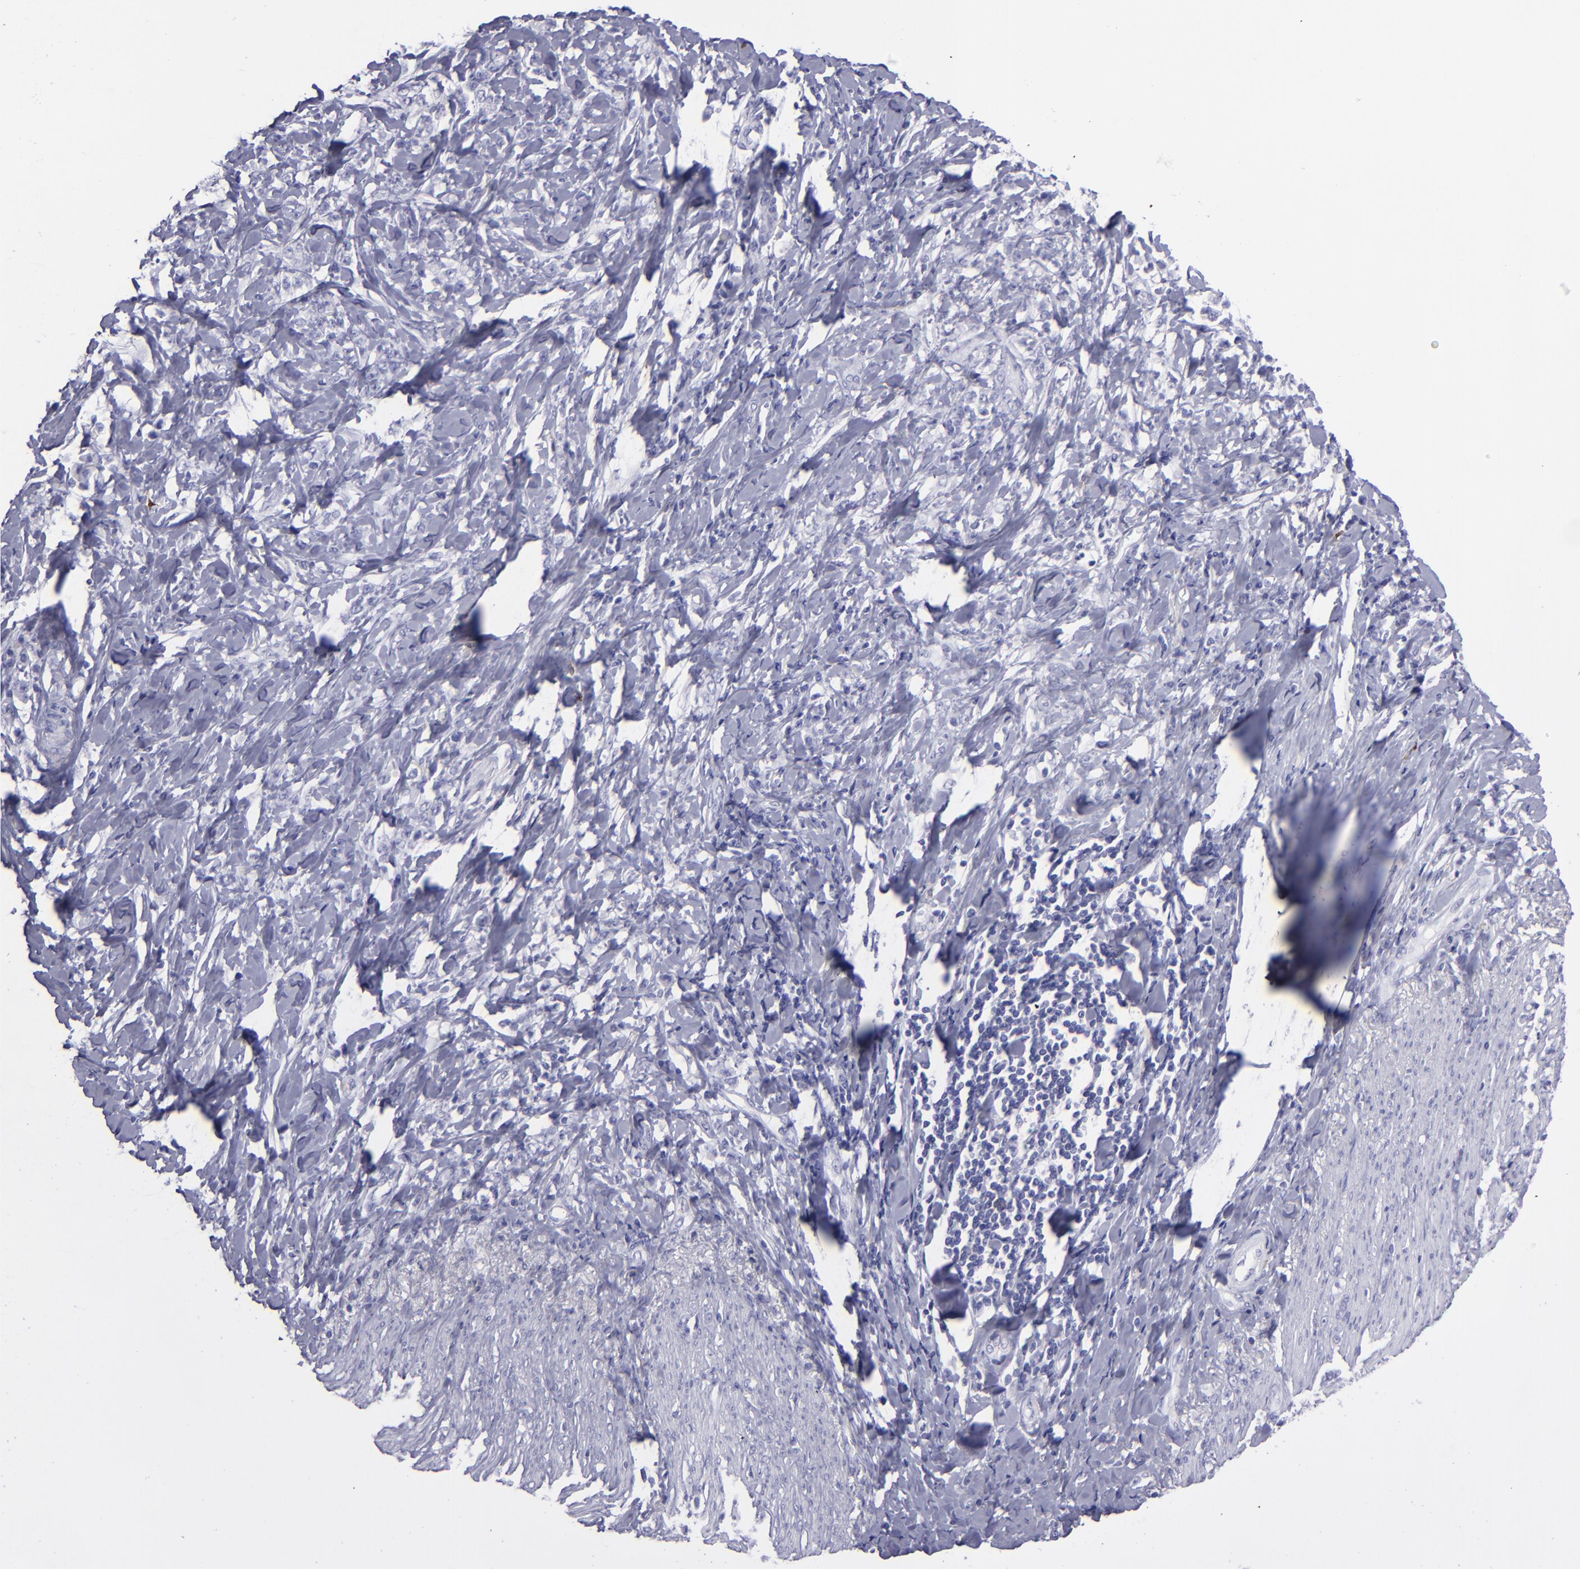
{"staining": {"intensity": "negative", "quantity": "none", "location": "none"}, "tissue": "stomach cancer", "cell_type": "Tumor cells", "image_type": "cancer", "snomed": [{"axis": "morphology", "description": "Adenocarcinoma, NOS"}, {"axis": "topography", "description": "Stomach, lower"}], "caption": "DAB (3,3'-diaminobenzidine) immunohistochemical staining of human stomach adenocarcinoma shows no significant expression in tumor cells.", "gene": "SELPLG", "patient": {"sex": "male", "age": 88}}